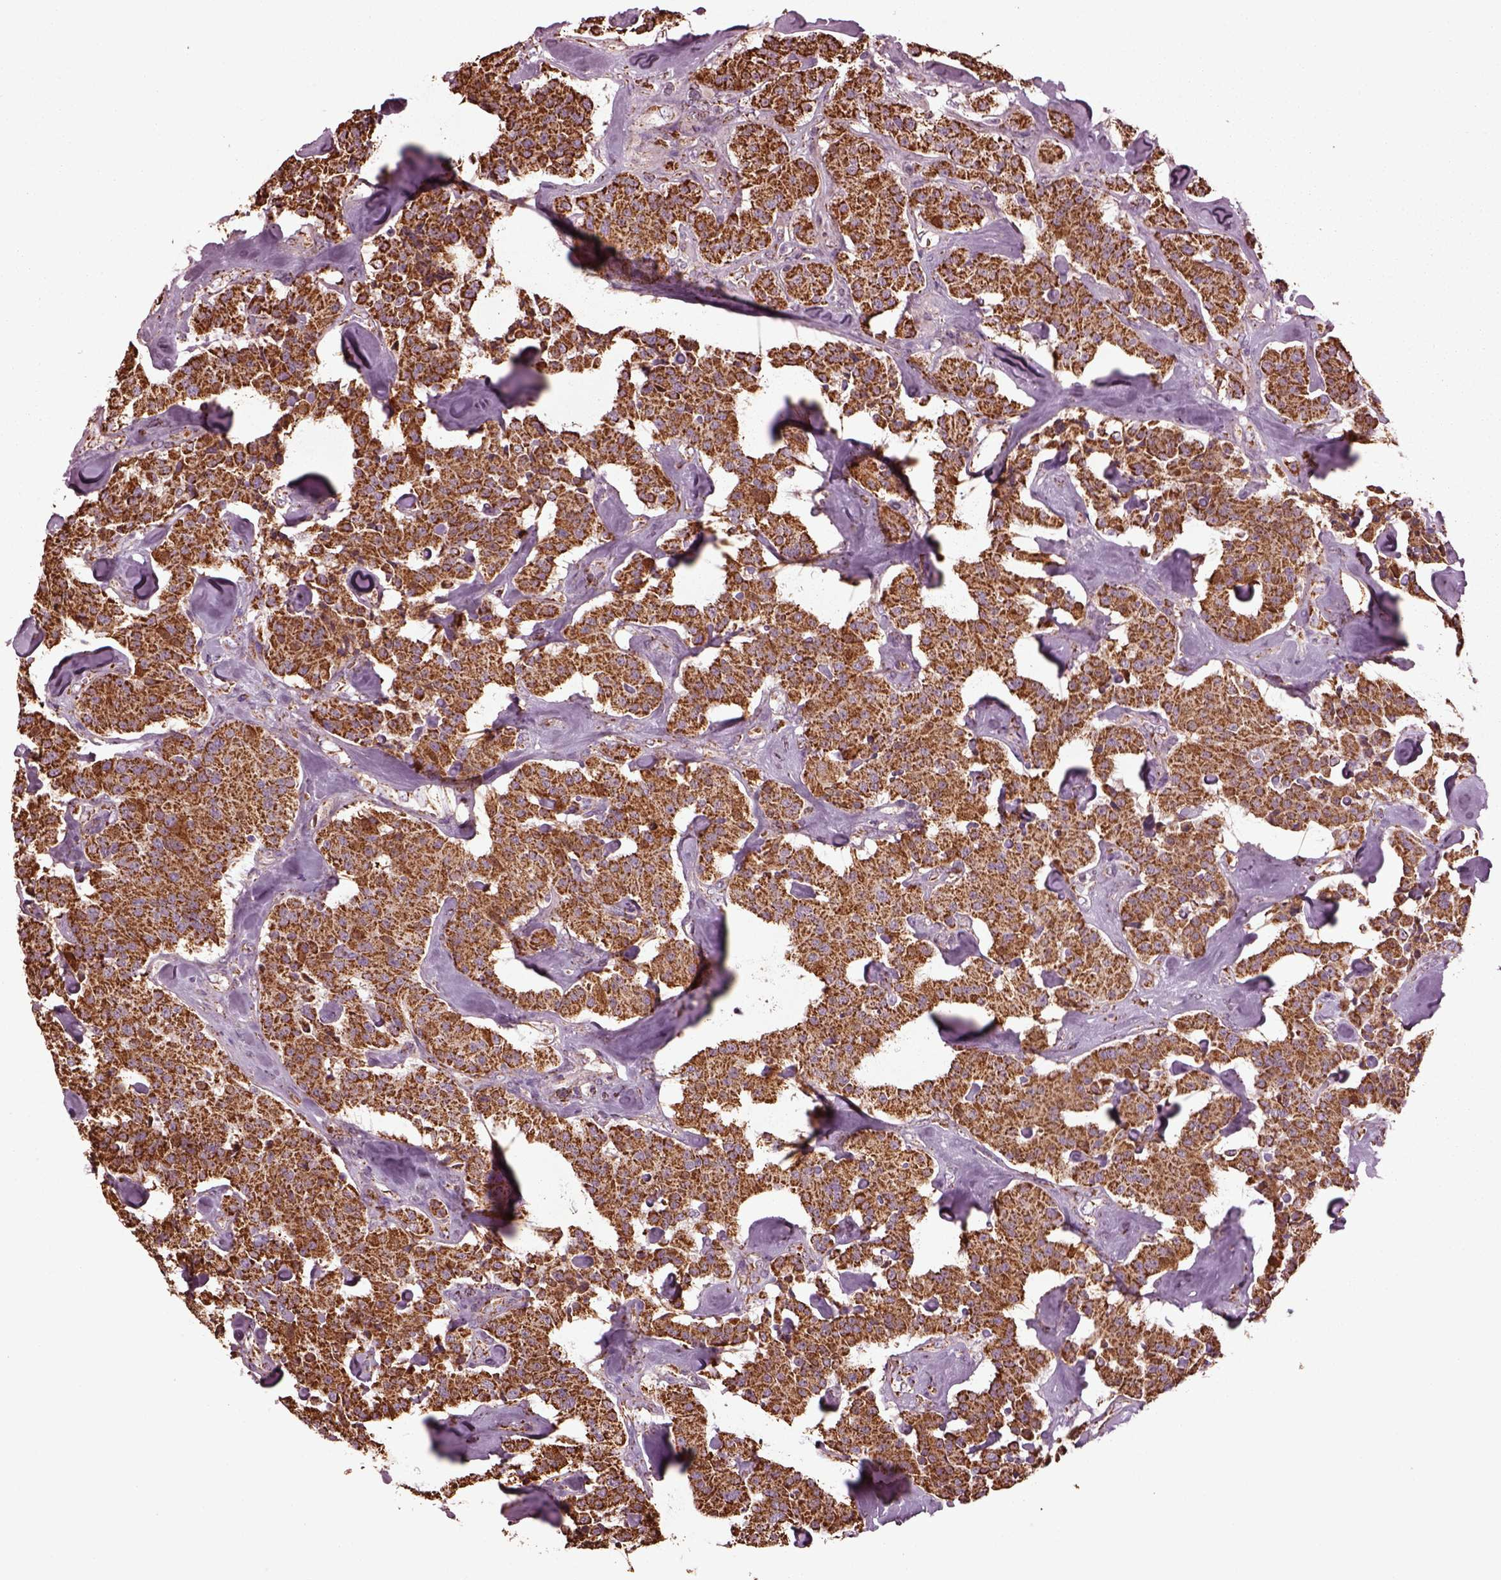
{"staining": {"intensity": "strong", "quantity": ">75%", "location": "cytoplasmic/membranous"}, "tissue": "carcinoid", "cell_type": "Tumor cells", "image_type": "cancer", "snomed": [{"axis": "morphology", "description": "Carcinoid, malignant, NOS"}, {"axis": "topography", "description": "Pancreas"}], "caption": "The immunohistochemical stain labels strong cytoplasmic/membranous expression in tumor cells of carcinoid (malignant) tissue.", "gene": "TMEM254", "patient": {"sex": "male", "age": 41}}